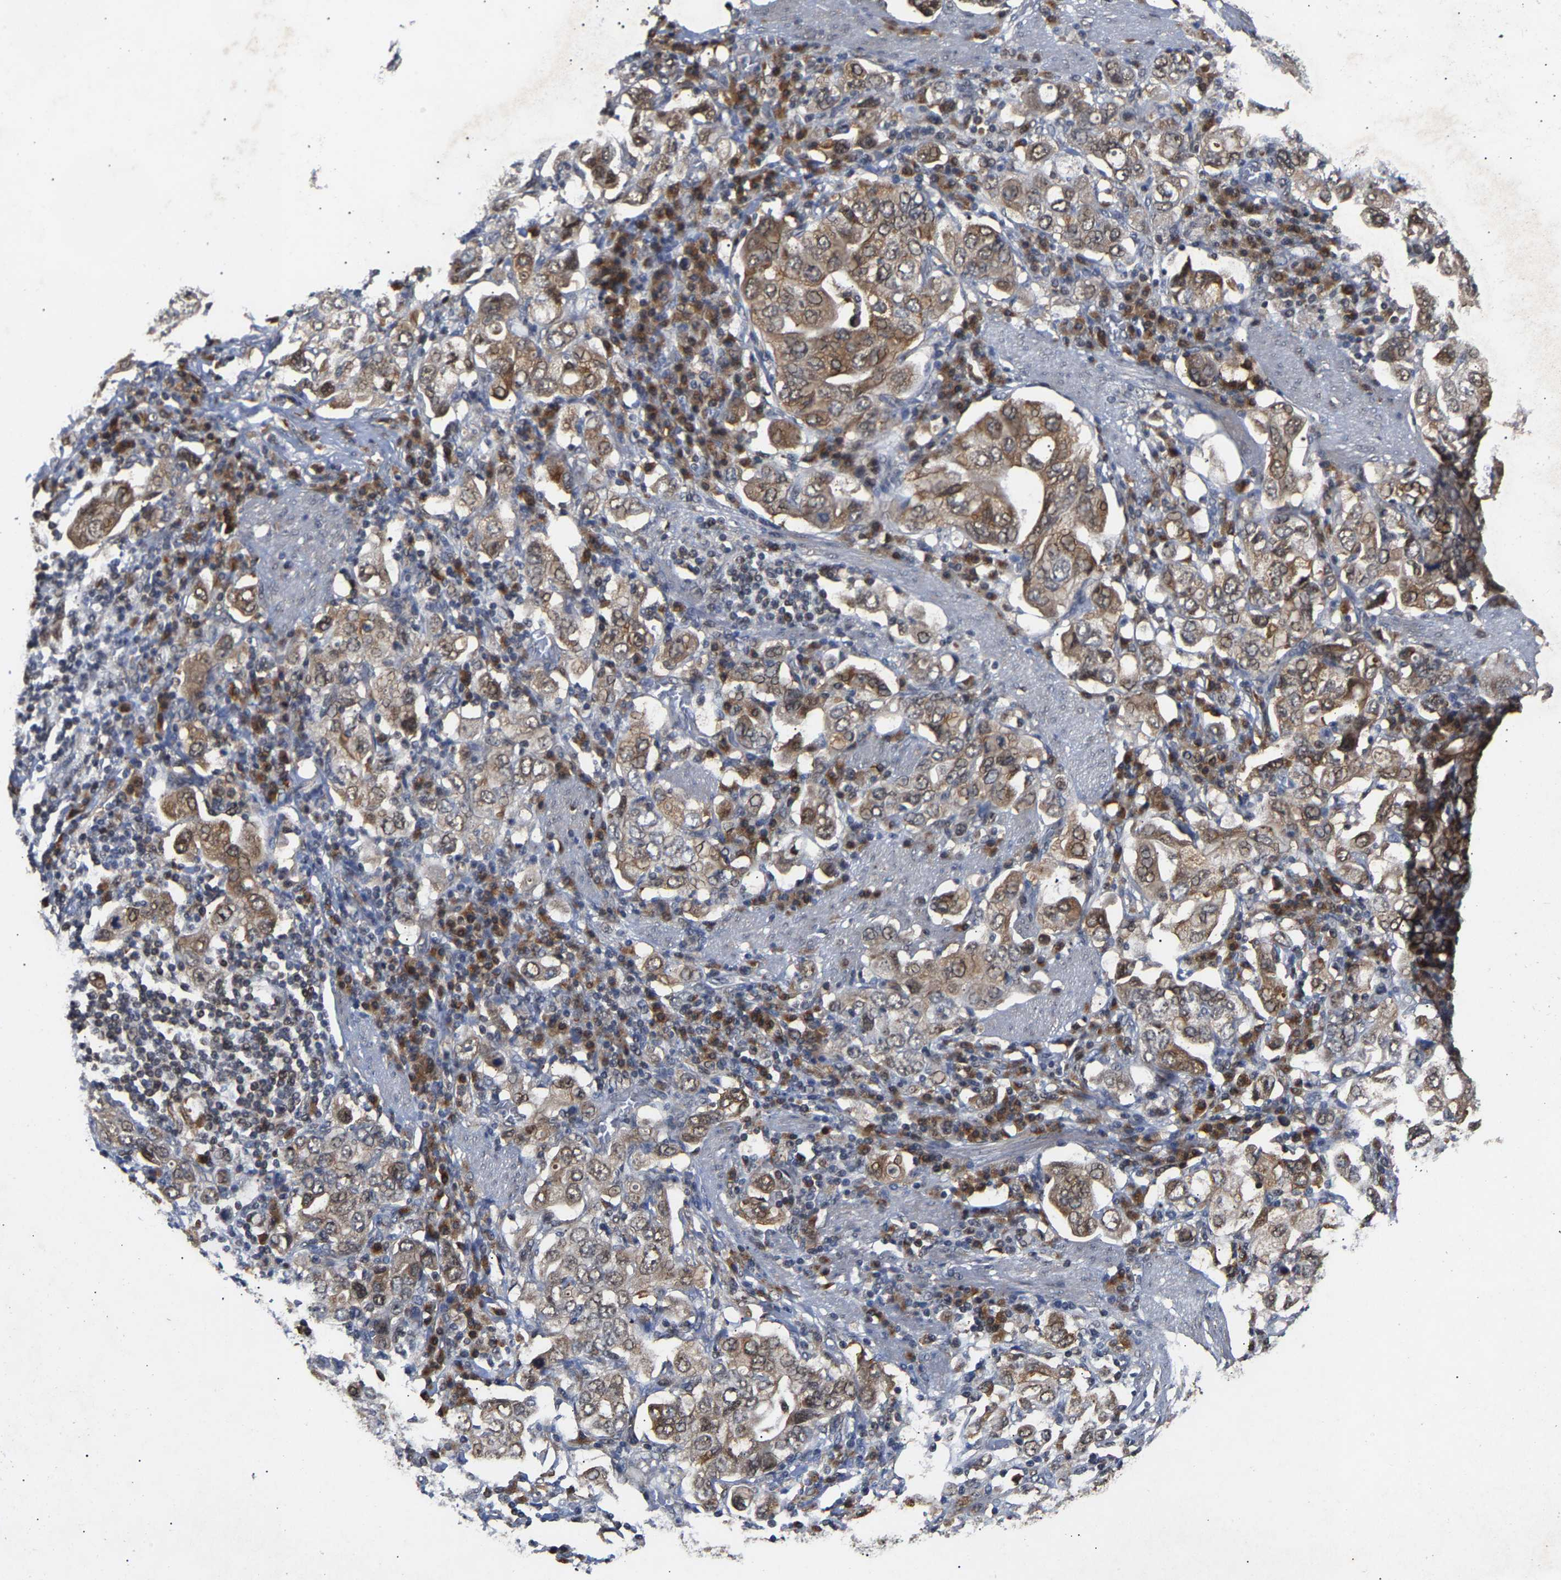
{"staining": {"intensity": "moderate", "quantity": ">75%", "location": "cytoplasmic/membranous"}, "tissue": "stomach cancer", "cell_type": "Tumor cells", "image_type": "cancer", "snomed": [{"axis": "morphology", "description": "Adenocarcinoma, NOS"}, {"axis": "topography", "description": "Stomach, upper"}], "caption": "Immunohistochemistry (IHC) photomicrograph of neoplastic tissue: human stomach adenocarcinoma stained using immunohistochemistry (IHC) shows medium levels of moderate protein expression localized specifically in the cytoplasmic/membranous of tumor cells, appearing as a cytoplasmic/membranous brown color.", "gene": "CLIP2", "patient": {"sex": "male", "age": 62}}